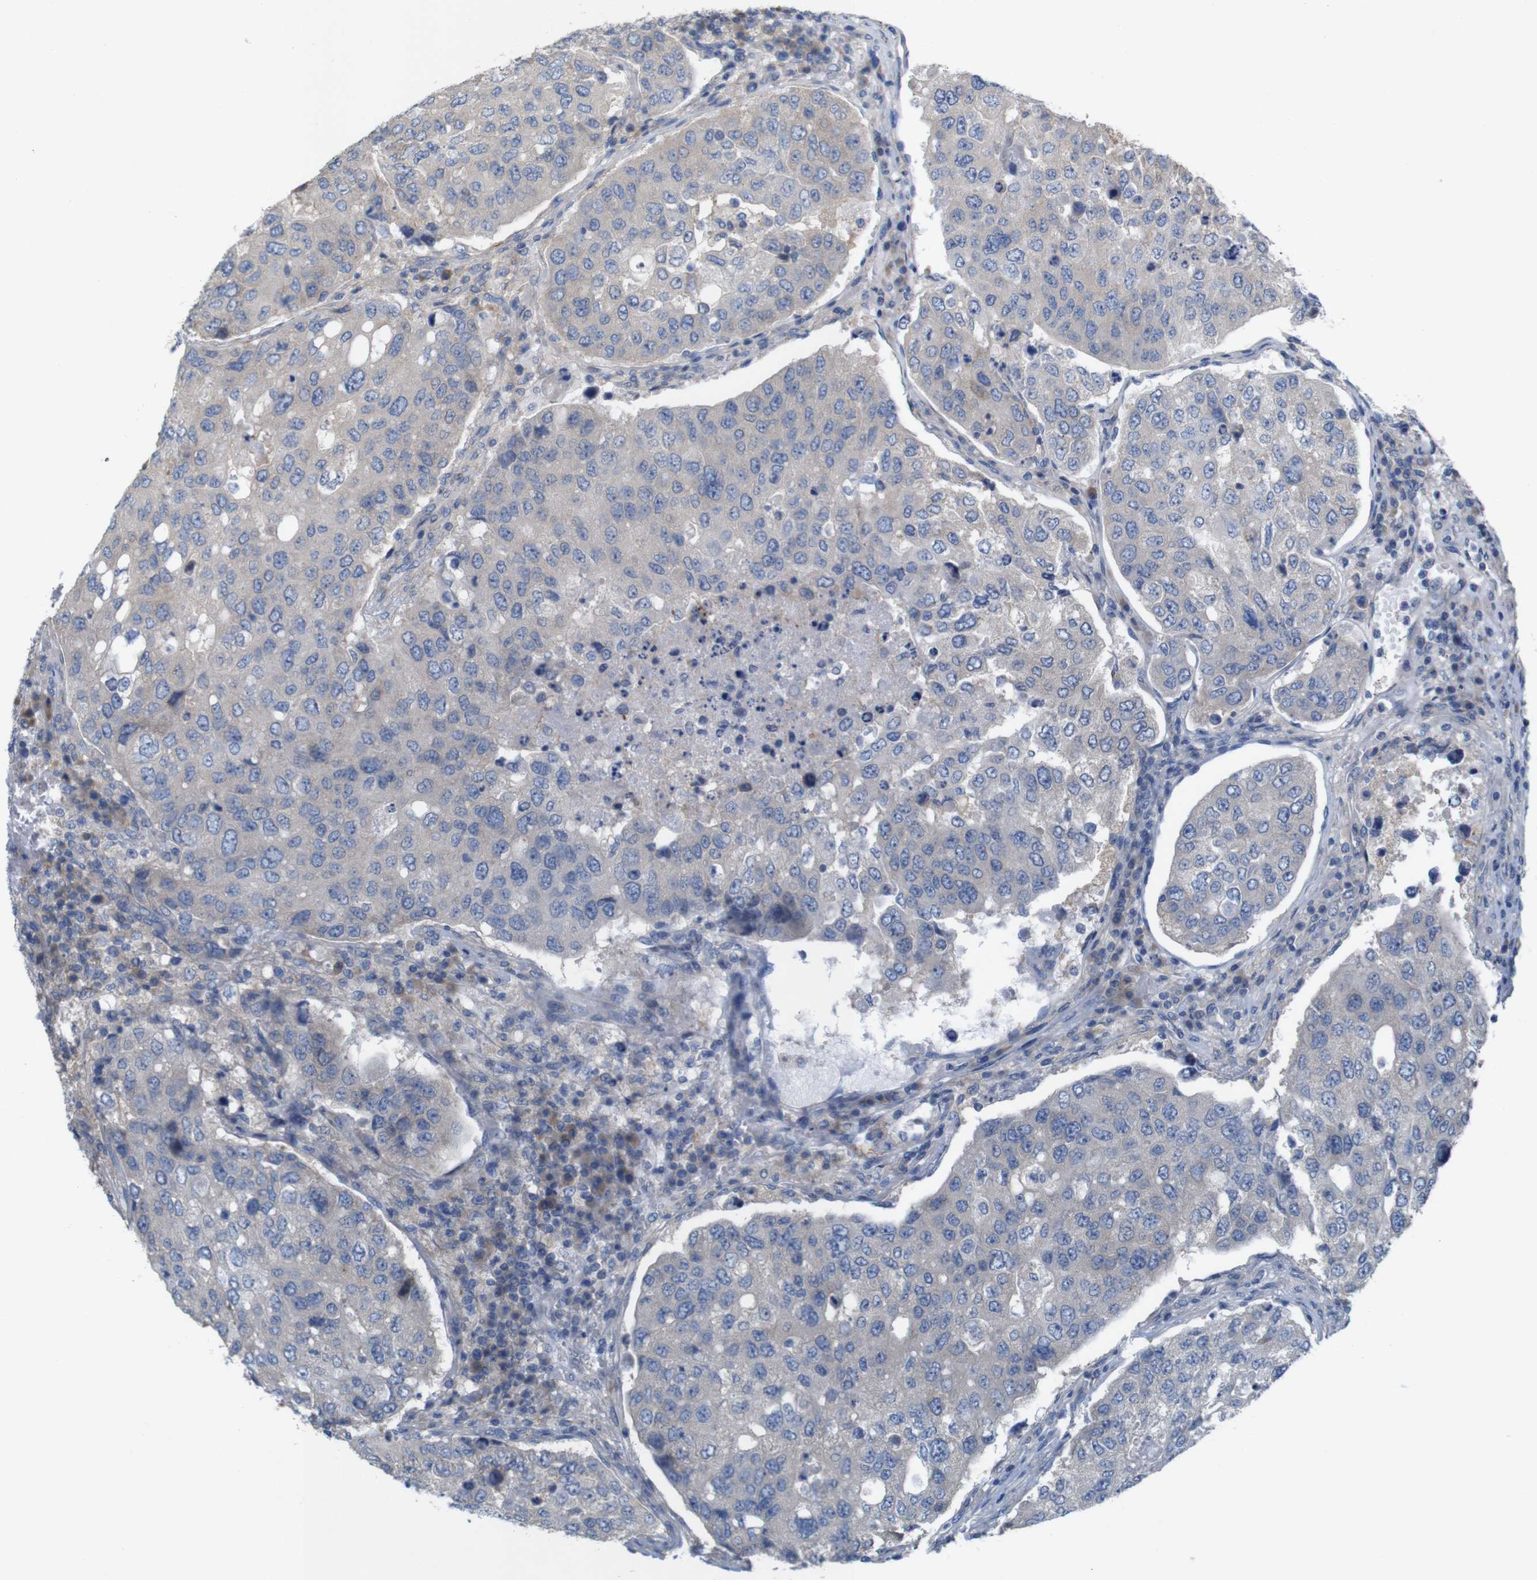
{"staining": {"intensity": "negative", "quantity": "none", "location": "none"}, "tissue": "urothelial cancer", "cell_type": "Tumor cells", "image_type": "cancer", "snomed": [{"axis": "morphology", "description": "Urothelial carcinoma, High grade"}, {"axis": "topography", "description": "Lymph node"}, {"axis": "topography", "description": "Urinary bladder"}], "caption": "Immunohistochemistry (IHC) of human urothelial cancer displays no staining in tumor cells.", "gene": "MYEOV", "patient": {"sex": "male", "age": 51}}